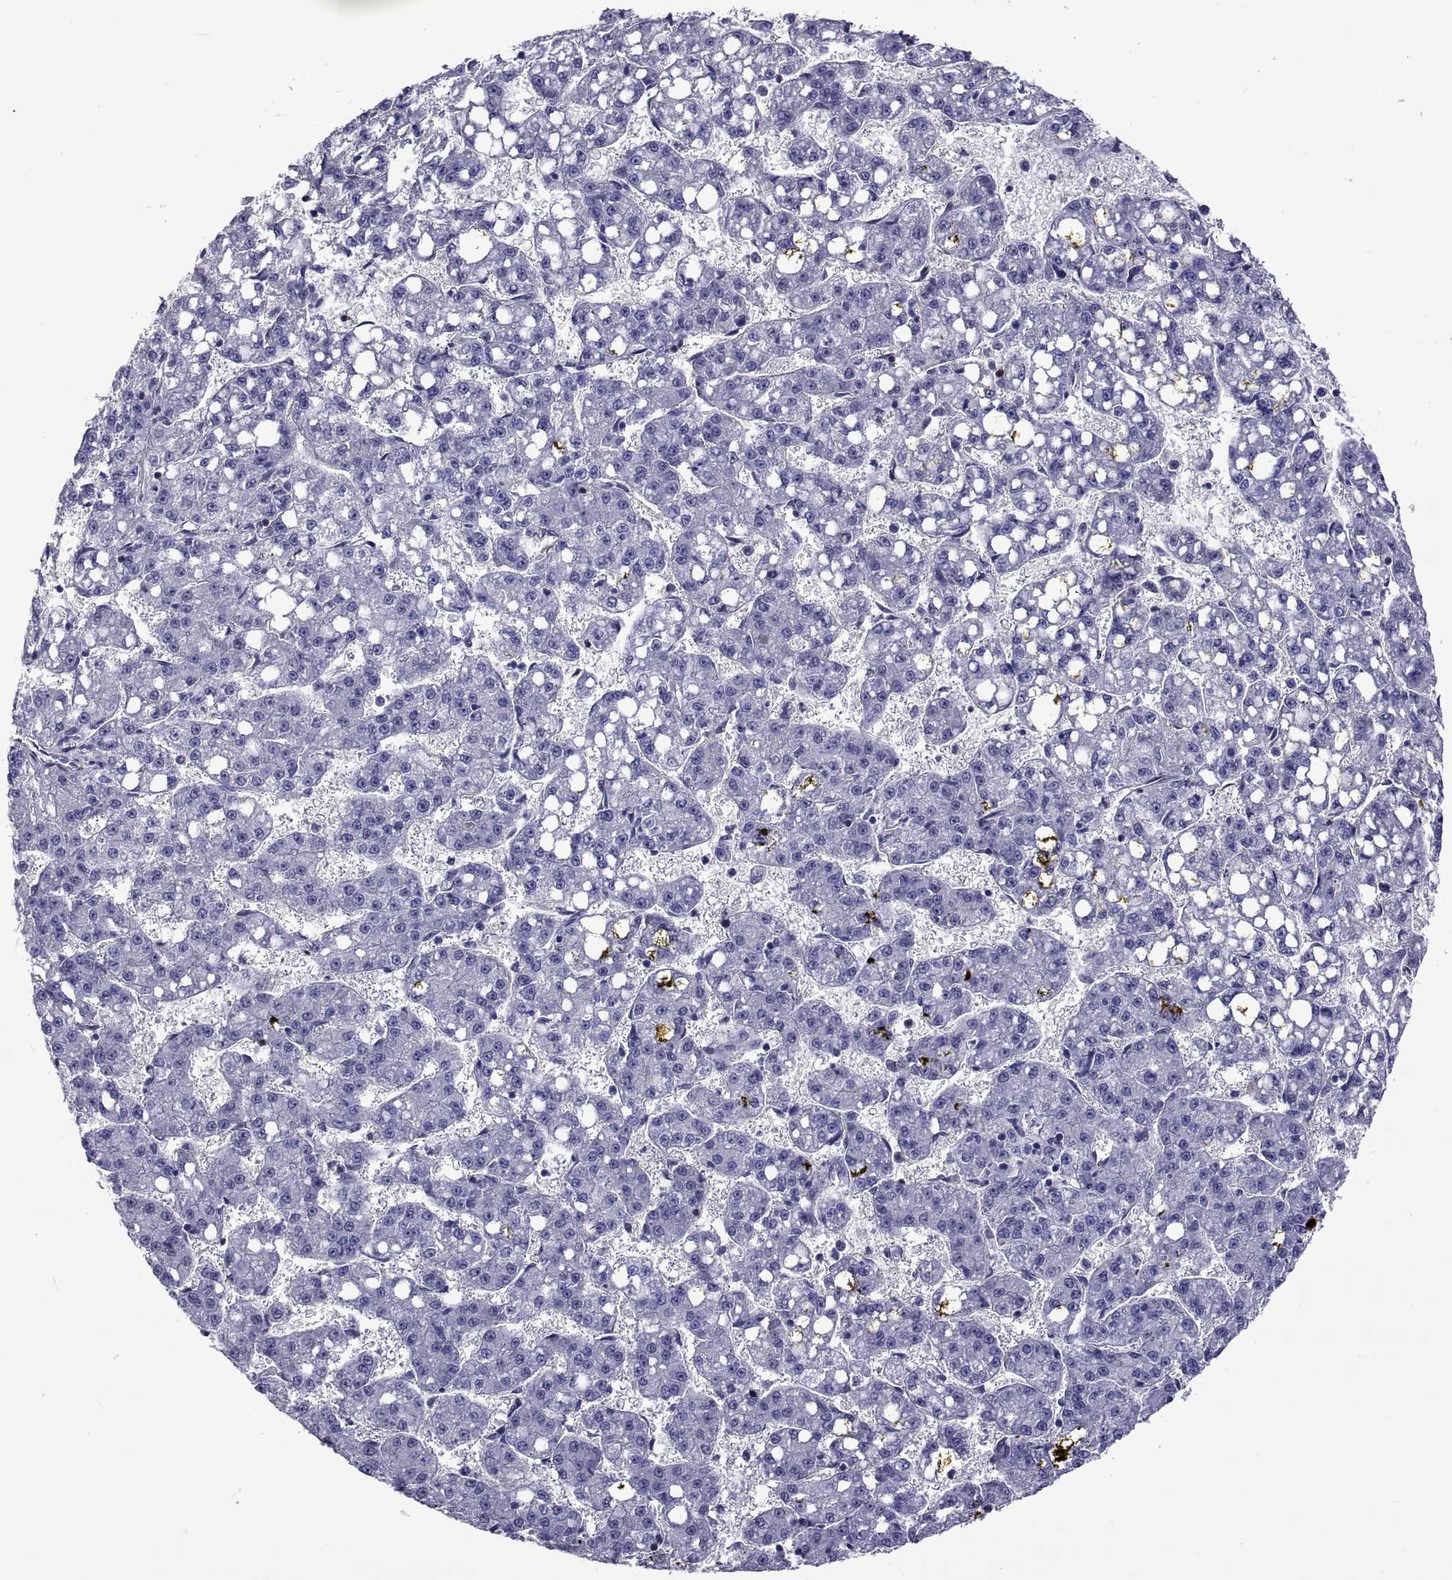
{"staining": {"intensity": "negative", "quantity": "none", "location": "none"}, "tissue": "liver cancer", "cell_type": "Tumor cells", "image_type": "cancer", "snomed": [{"axis": "morphology", "description": "Carcinoma, Hepatocellular, NOS"}, {"axis": "topography", "description": "Liver"}], "caption": "Immunohistochemical staining of hepatocellular carcinoma (liver) reveals no significant expression in tumor cells.", "gene": "LCN9", "patient": {"sex": "female", "age": 65}}